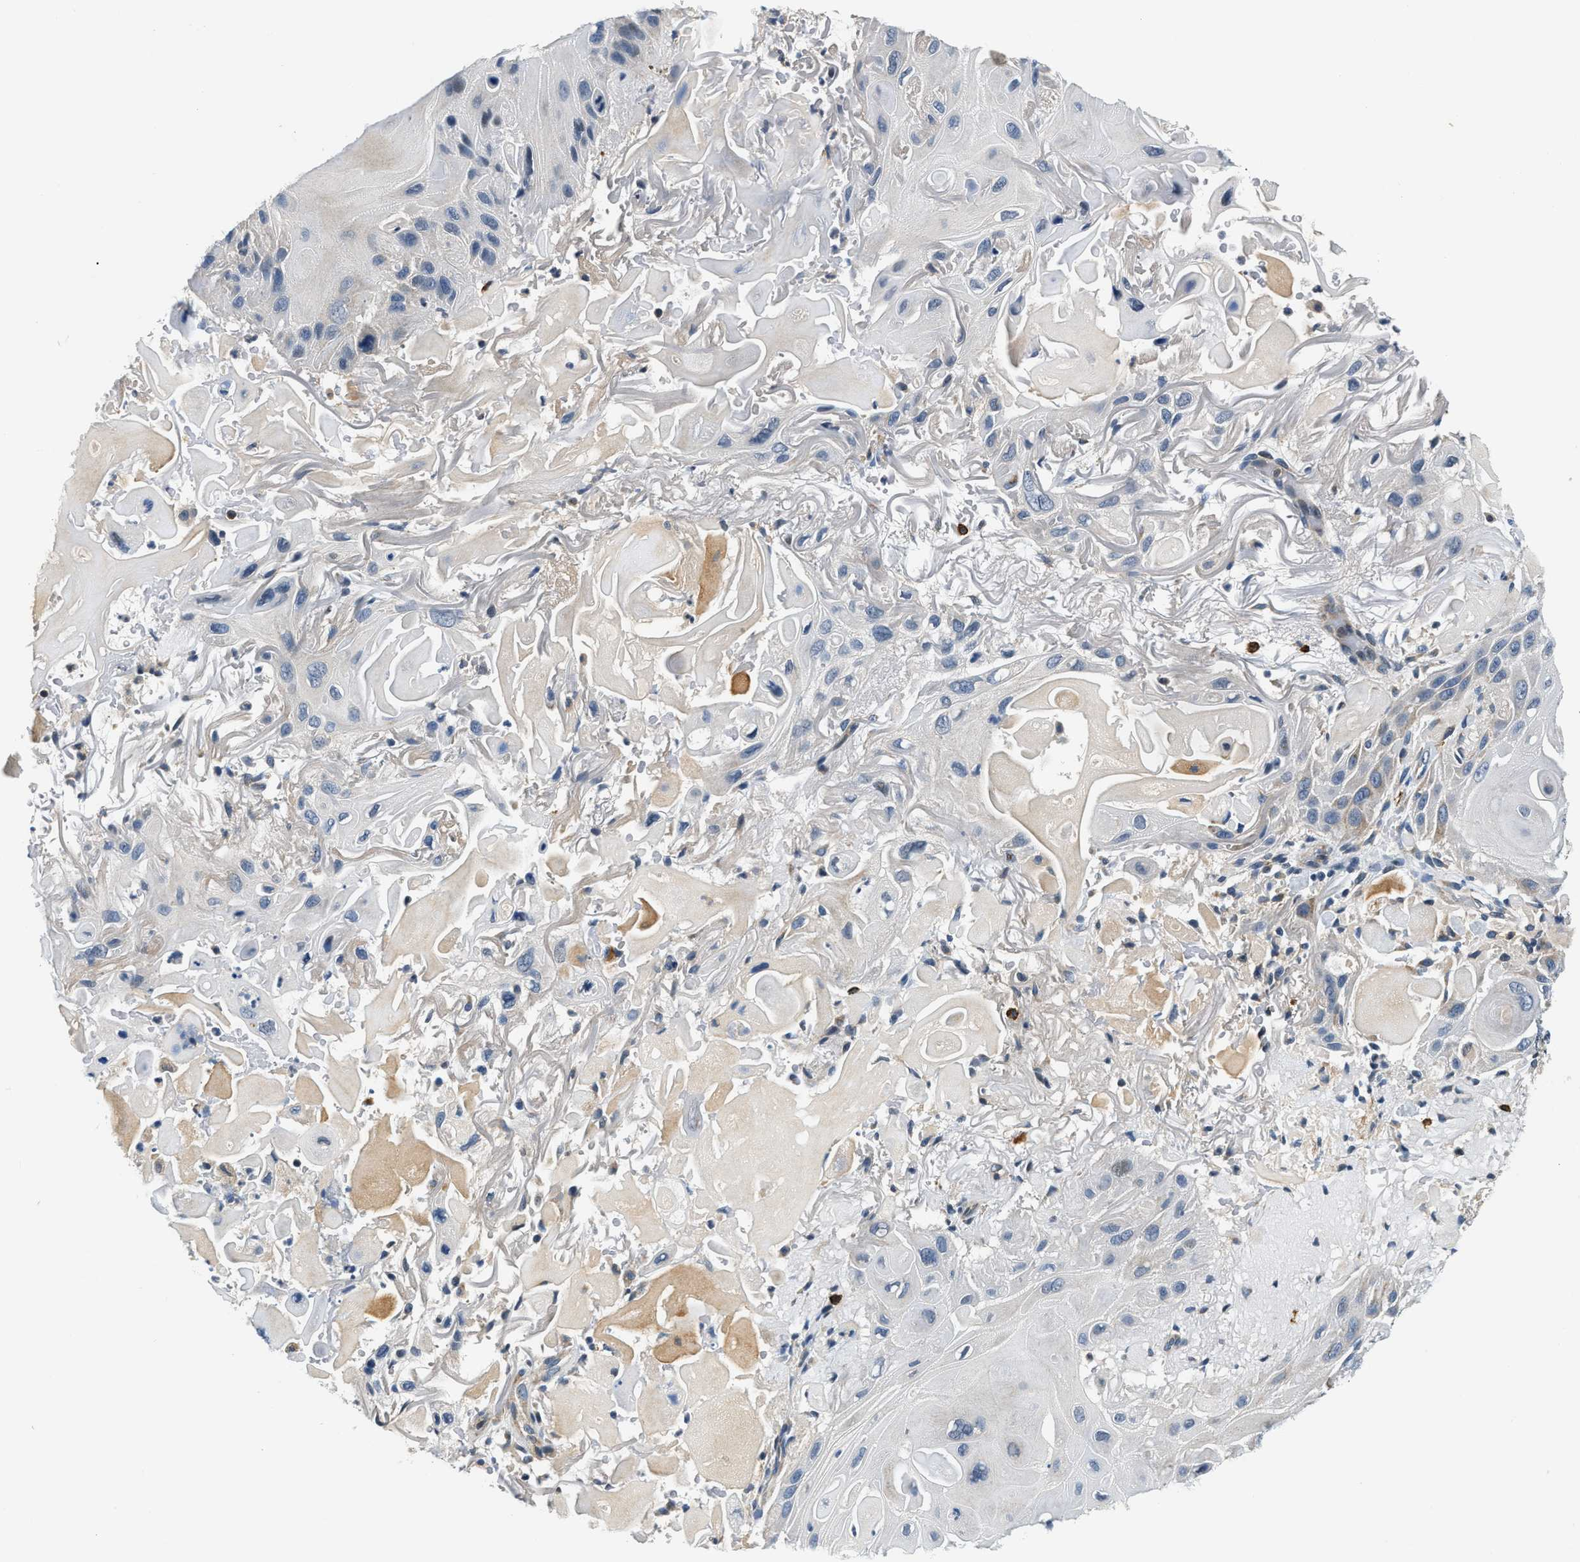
{"staining": {"intensity": "negative", "quantity": "none", "location": "none"}, "tissue": "skin cancer", "cell_type": "Tumor cells", "image_type": "cancer", "snomed": [{"axis": "morphology", "description": "Squamous cell carcinoma, NOS"}, {"axis": "topography", "description": "Skin"}], "caption": "IHC micrograph of neoplastic tissue: human skin cancer stained with DAB demonstrates no significant protein staining in tumor cells. (DAB (3,3'-diaminobenzidine) IHC with hematoxylin counter stain).", "gene": "YAE1", "patient": {"sex": "female", "age": 77}}